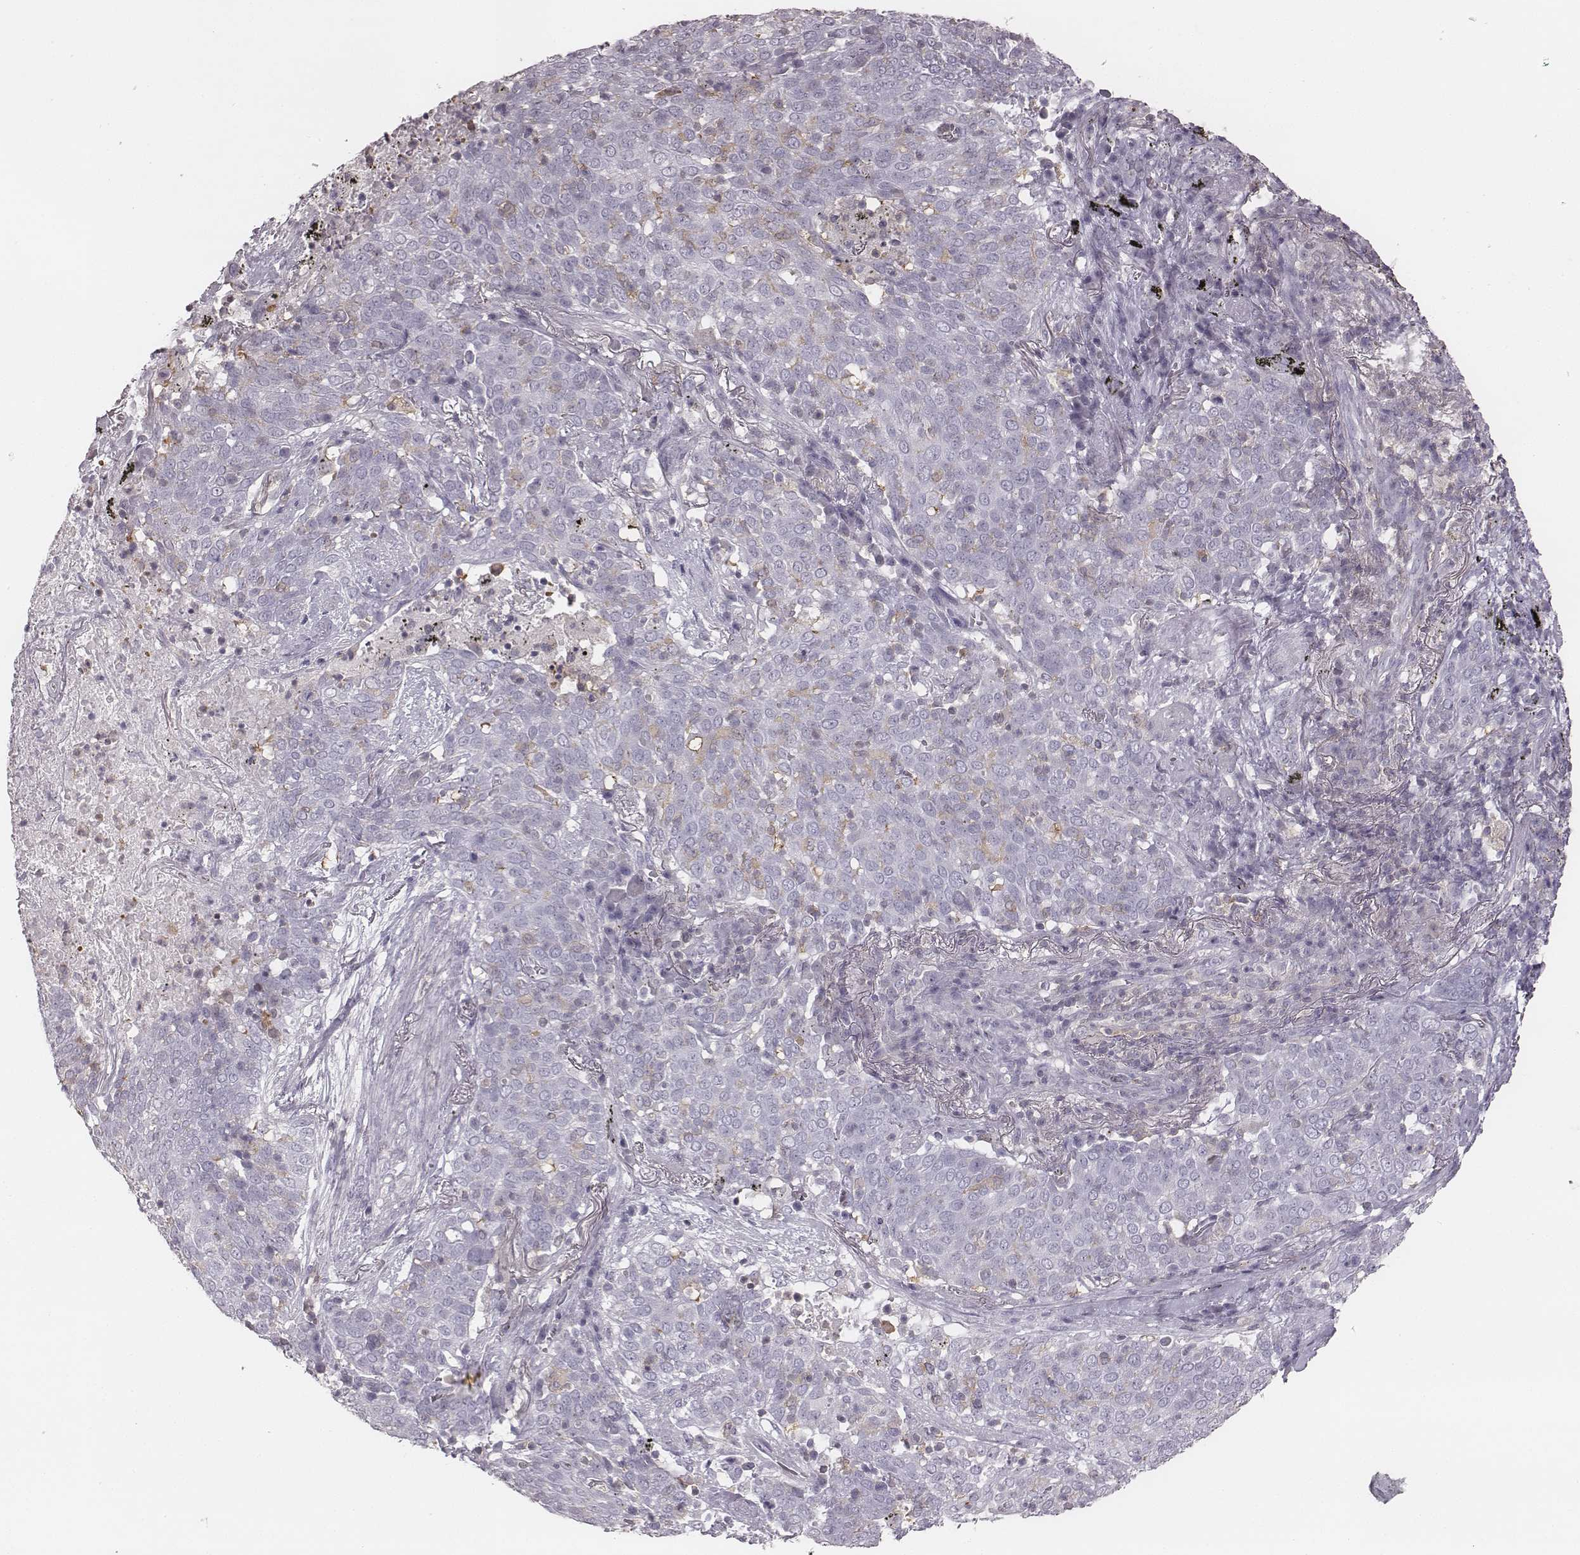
{"staining": {"intensity": "negative", "quantity": "none", "location": "none"}, "tissue": "lung cancer", "cell_type": "Tumor cells", "image_type": "cancer", "snomed": [{"axis": "morphology", "description": "Squamous cell carcinoma, NOS"}, {"axis": "topography", "description": "Lung"}], "caption": "There is no significant expression in tumor cells of lung cancer (squamous cell carcinoma).", "gene": "ZNF365", "patient": {"sex": "male", "age": 82}}